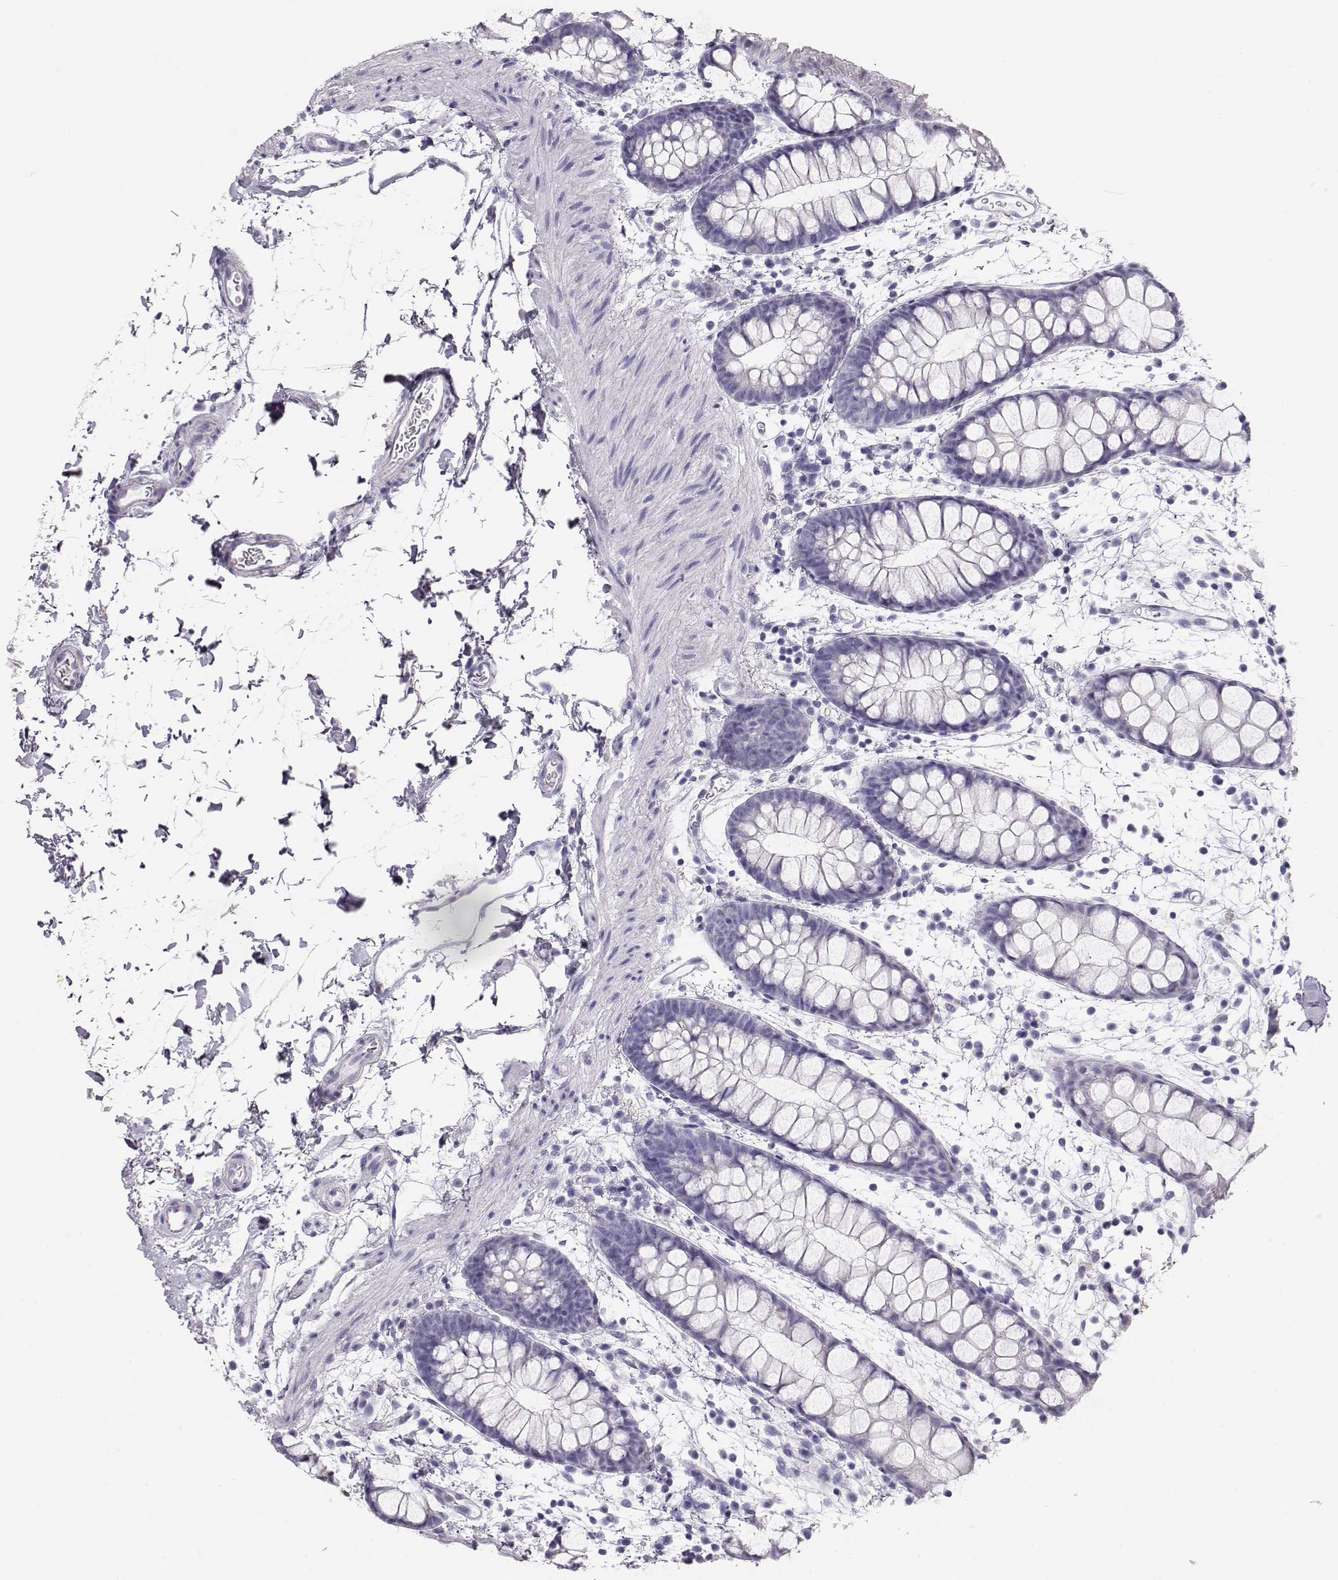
{"staining": {"intensity": "negative", "quantity": "none", "location": "none"}, "tissue": "rectum", "cell_type": "Glandular cells", "image_type": "normal", "snomed": [{"axis": "morphology", "description": "Normal tissue, NOS"}, {"axis": "topography", "description": "Rectum"}], "caption": "Human rectum stained for a protein using immunohistochemistry displays no positivity in glandular cells.", "gene": "MAGEC1", "patient": {"sex": "male", "age": 57}}